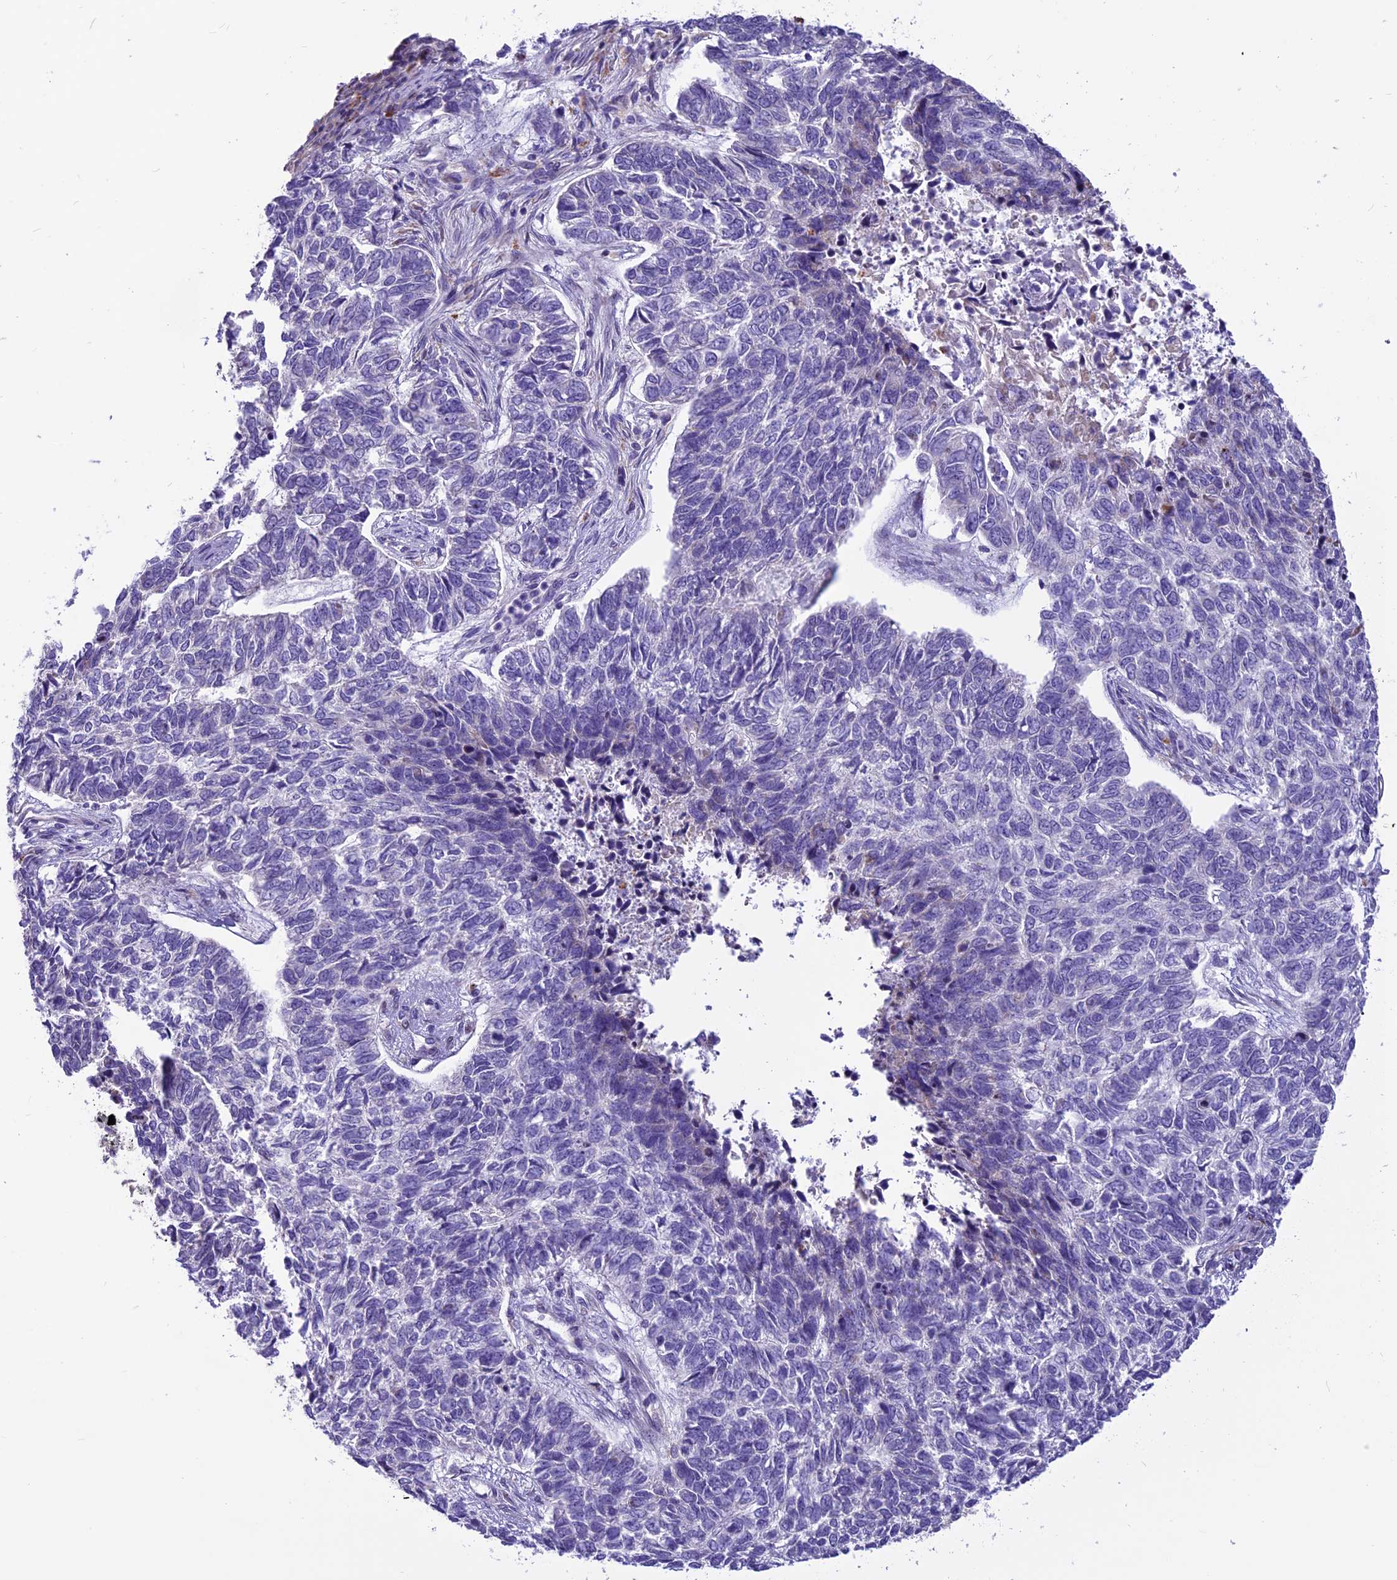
{"staining": {"intensity": "negative", "quantity": "none", "location": "none"}, "tissue": "skin cancer", "cell_type": "Tumor cells", "image_type": "cancer", "snomed": [{"axis": "morphology", "description": "Basal cell carcinoma"}, {"axis": "topography", "description": "Skin"}], "caption": "A histopathology image of skin cancer (basal cell carcinoma) stained for a protein reveals no brown staining in tumor cells. The staining was performed using DAB (3,3'-diaminobenzidine) to visualize the protein expression in brown, while the nuclei were stained in blue with hematoxylin (Magnification: 20x).", "gene": "THRSP", "patient": {"sex": "female", "age": 65}}